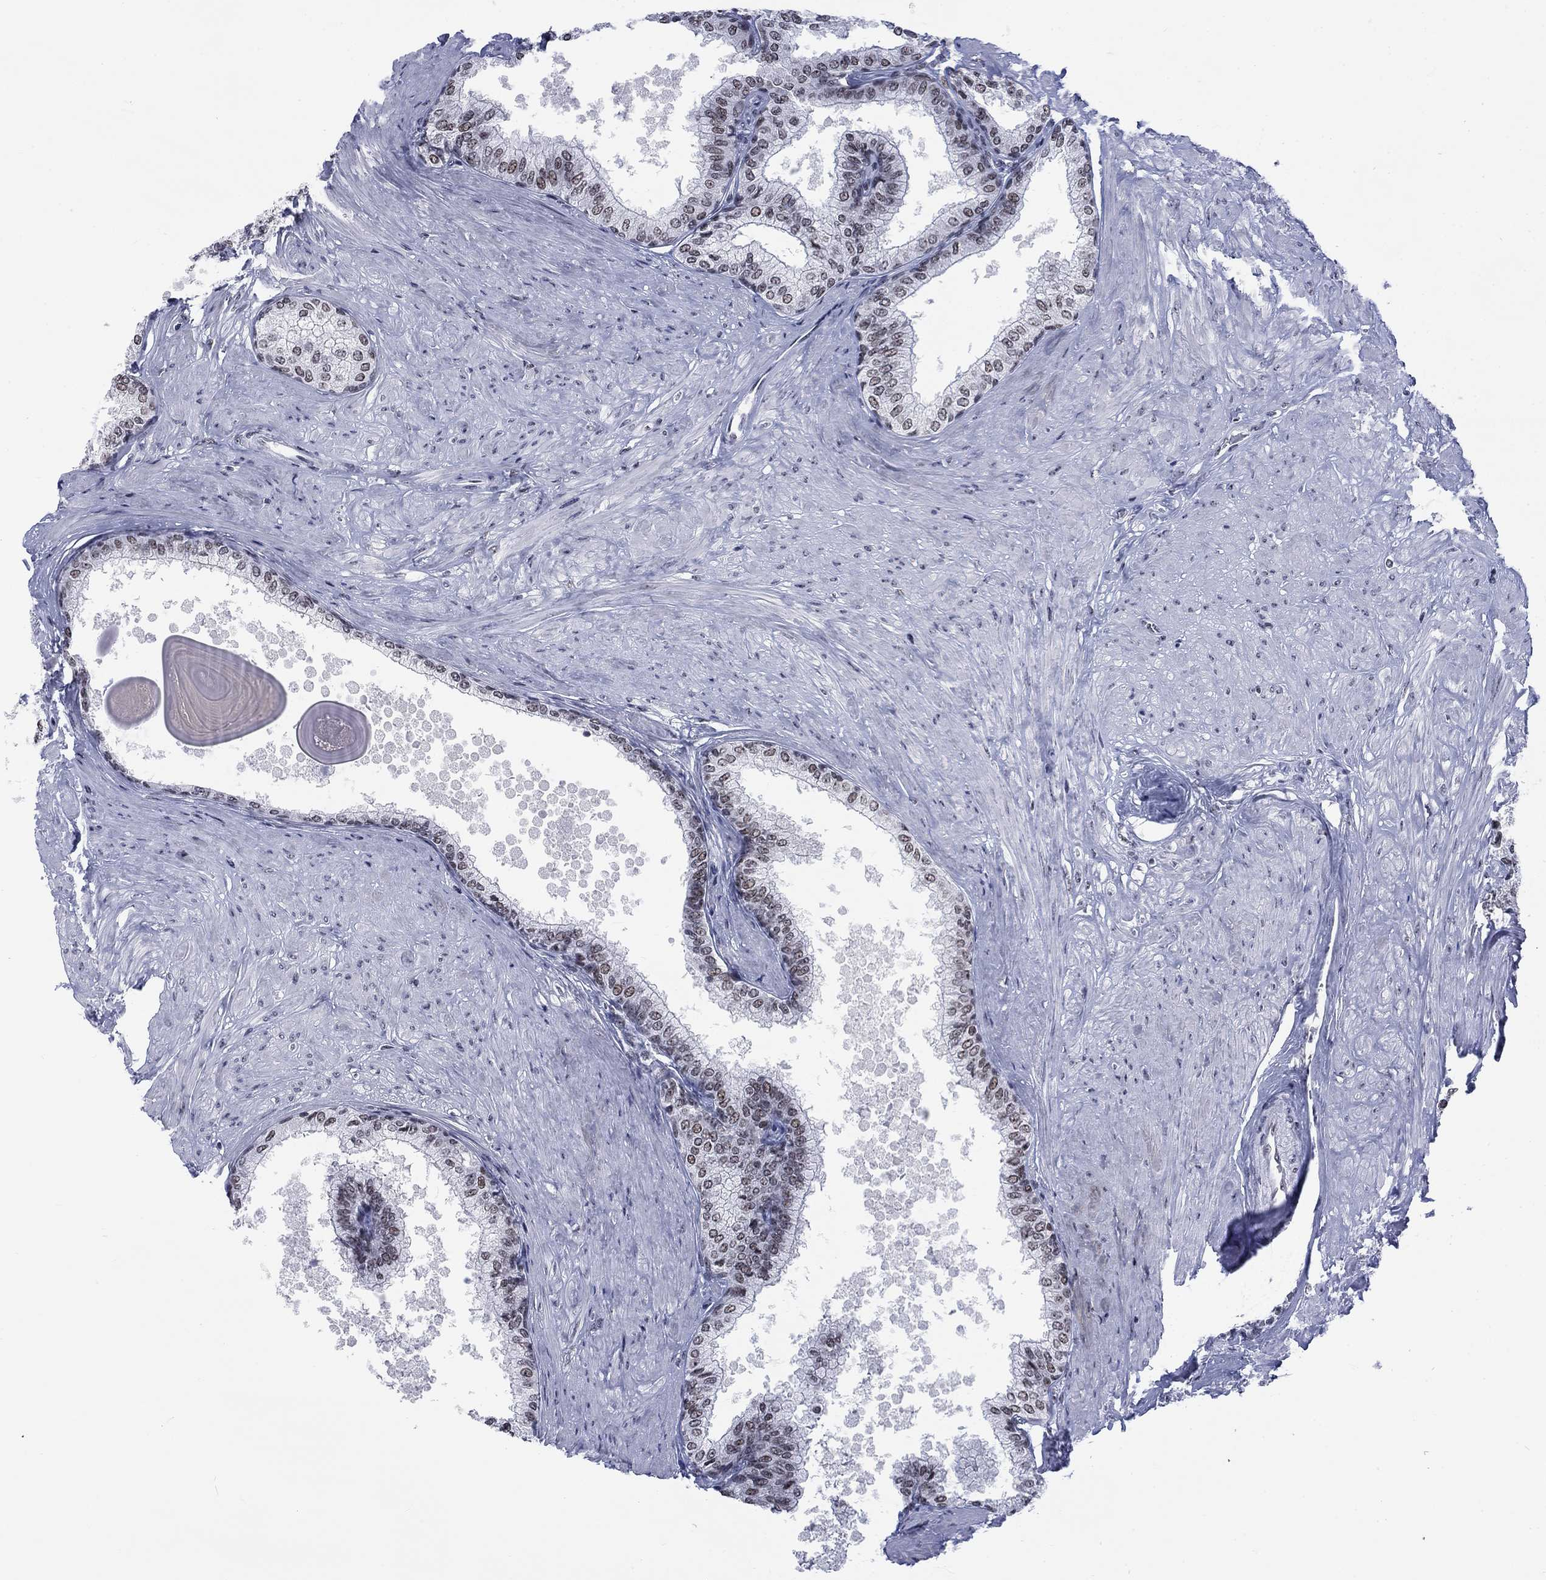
{"staining": {"intensity": "moderate", "quantity": "<25%", "location": "nuclear"}, "tissue": "prostate", "cell_type": "Glandular cells", "image_type": "normal", "snomed": [{"axis": "morphology", "description": "Normal tissue, NOS"}, {"axis": "topography", "description": "Prostate"}], "caption": "The image demonstrates staining of normal prostate, revealing moderate nuclear protein staining (brown color) within glandular cells.", "gene": "CSRNP3", "patient": {"sex": "male", "age": 63}}